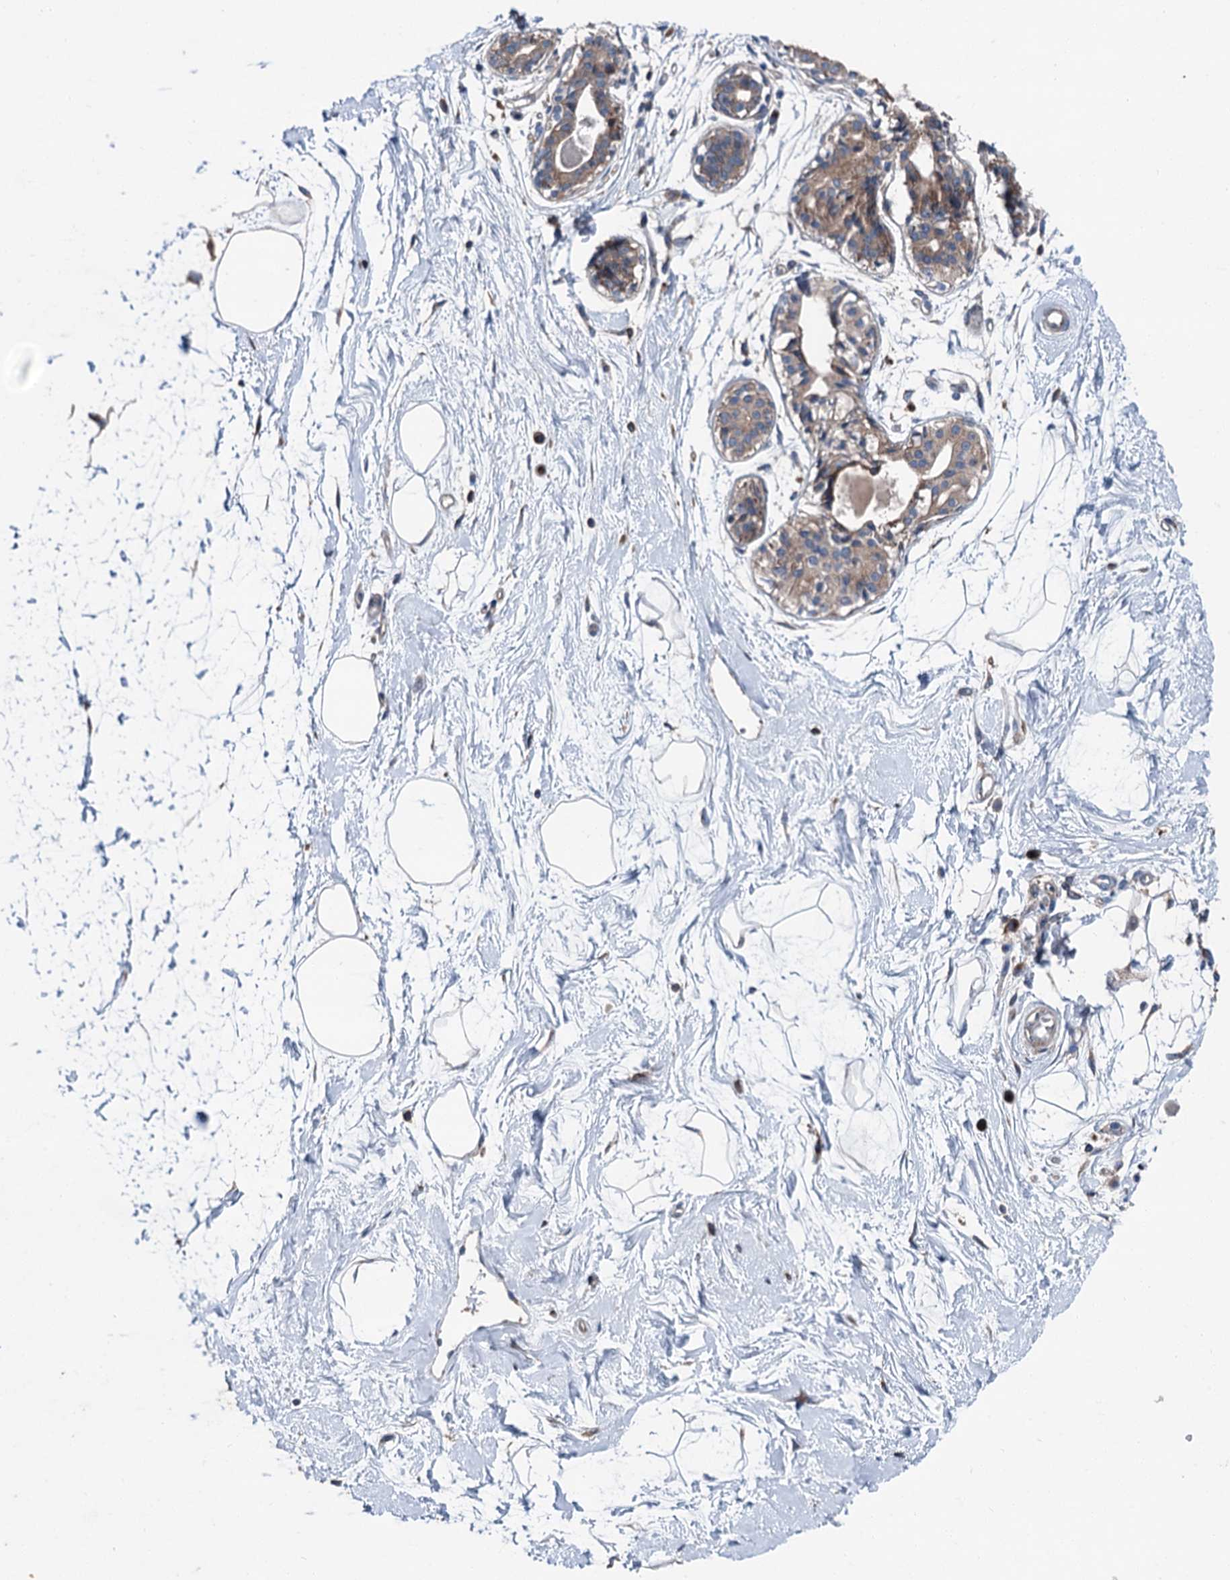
{"staining": {"intensity": "negative", "quantity": "none", "location": "none"}, "tissue": "breast", "cell_type": "Adipocytes", "image_type": "normal", "snomed": [{"axis": "morphology", "description": "Normal tissue, NOS"}, {"axis": "topography", "description": "Breast"}], "caption": "A histopathology image of human breast is negative for staining in adipocytes. (Stains: DAB (3,3'-diaminobenzidine) IHC with hematoxylin counter stain, Microscopy: brightfield microscopy at high magnification).", "gene": "RUFY1", "patient": {"sex": "female", "age": 45}}